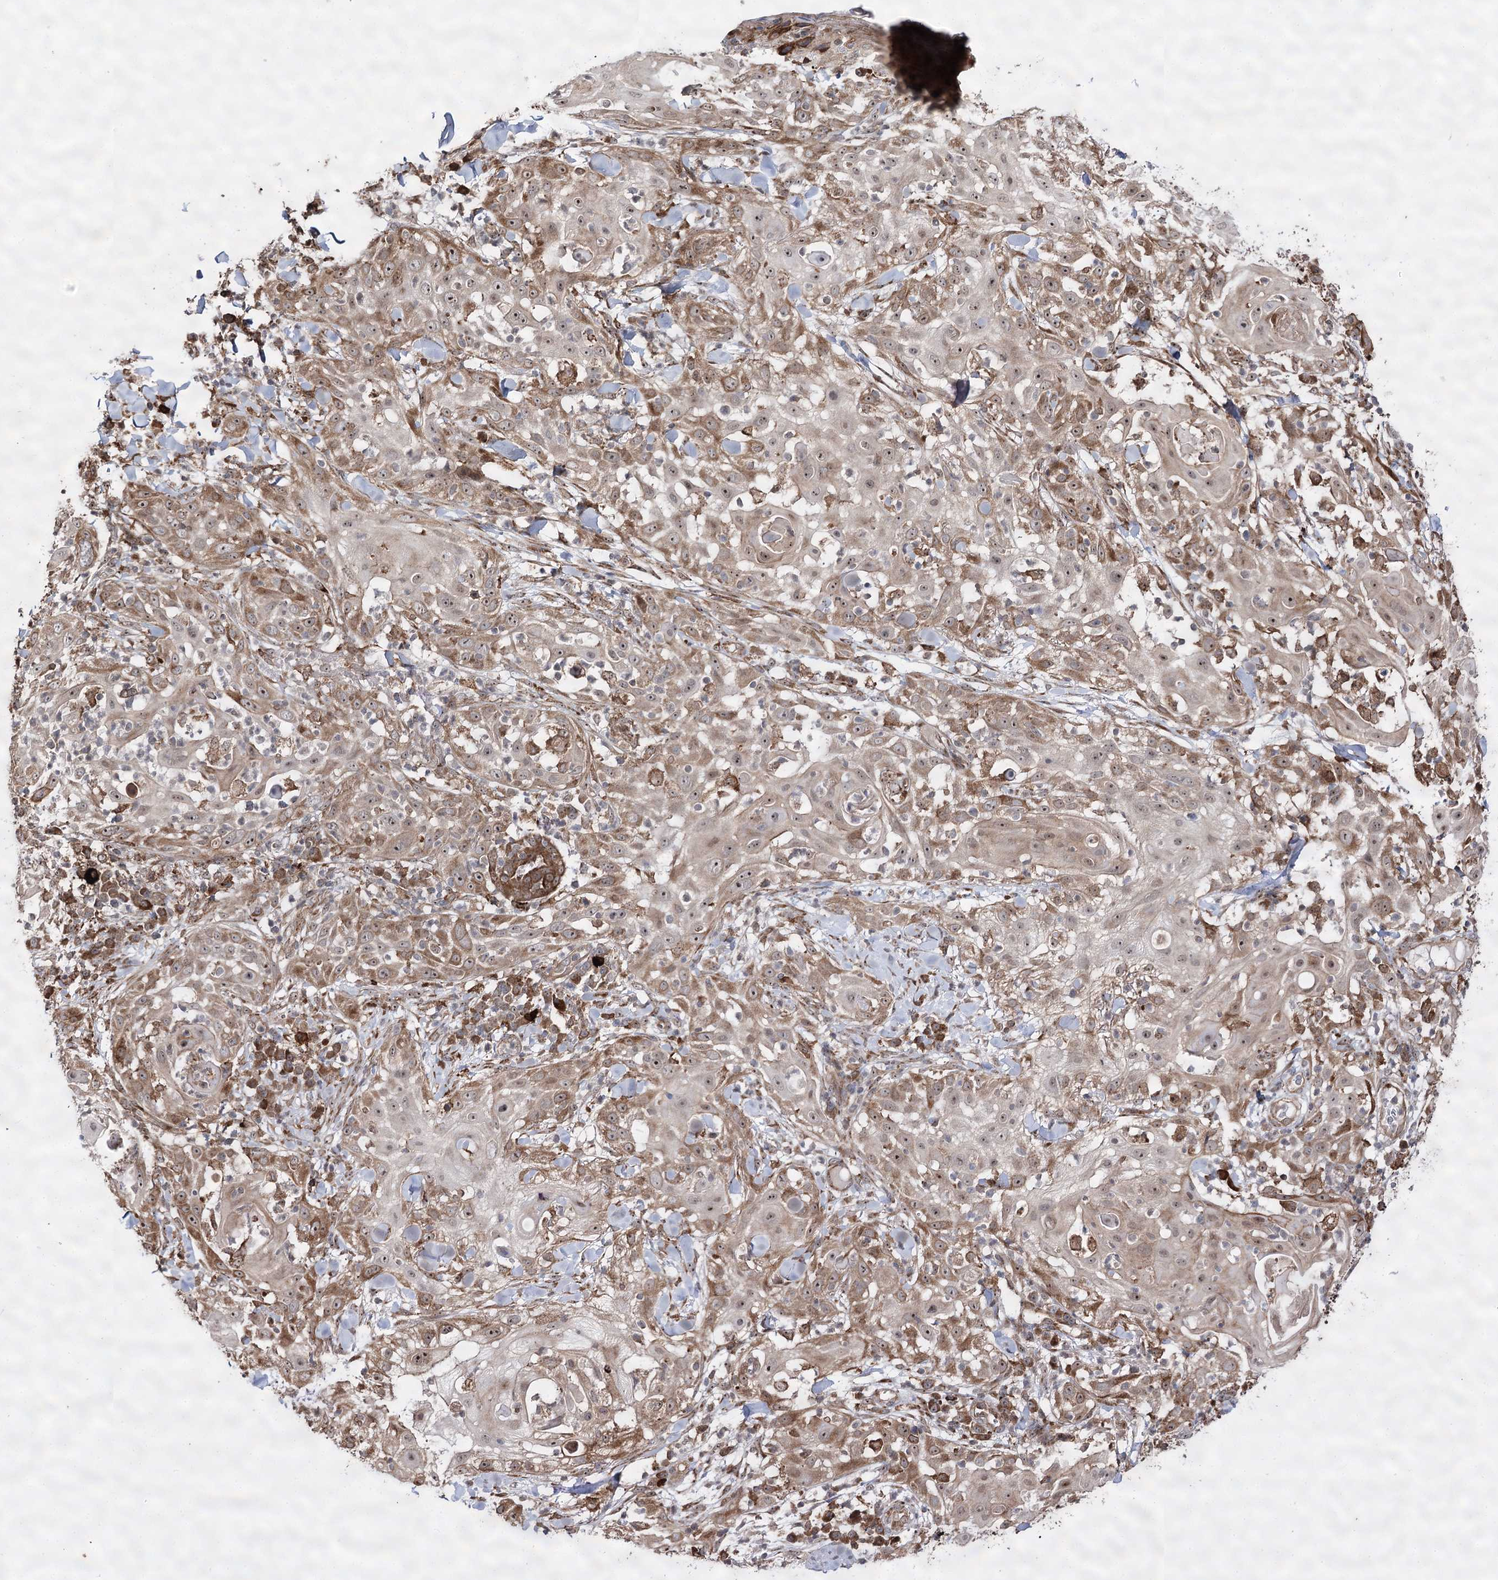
{"staining": {"intensity": "weak", "quantity": ">75%", "location": "cytoplasmic/membranous,nuclear"}, "tissue": "skin cancer", "cell_type": "Tumor cells", "image_type": "cancer", "snomed": [{"axis": "morphology", "description": "Squamous cell carcinoma, NOS"}, {"axis": "topography", "description": "Skin"}], "caption": "IHC of skin squamous cell carcinoma demonstrates low levels of weak cytoplasmic/membranous and nuclear expression in about >75% of tumor cells. Nuclei are stained in blue.", "gene": "FANCL", "patient": {"sex": "female", "age": 44}}